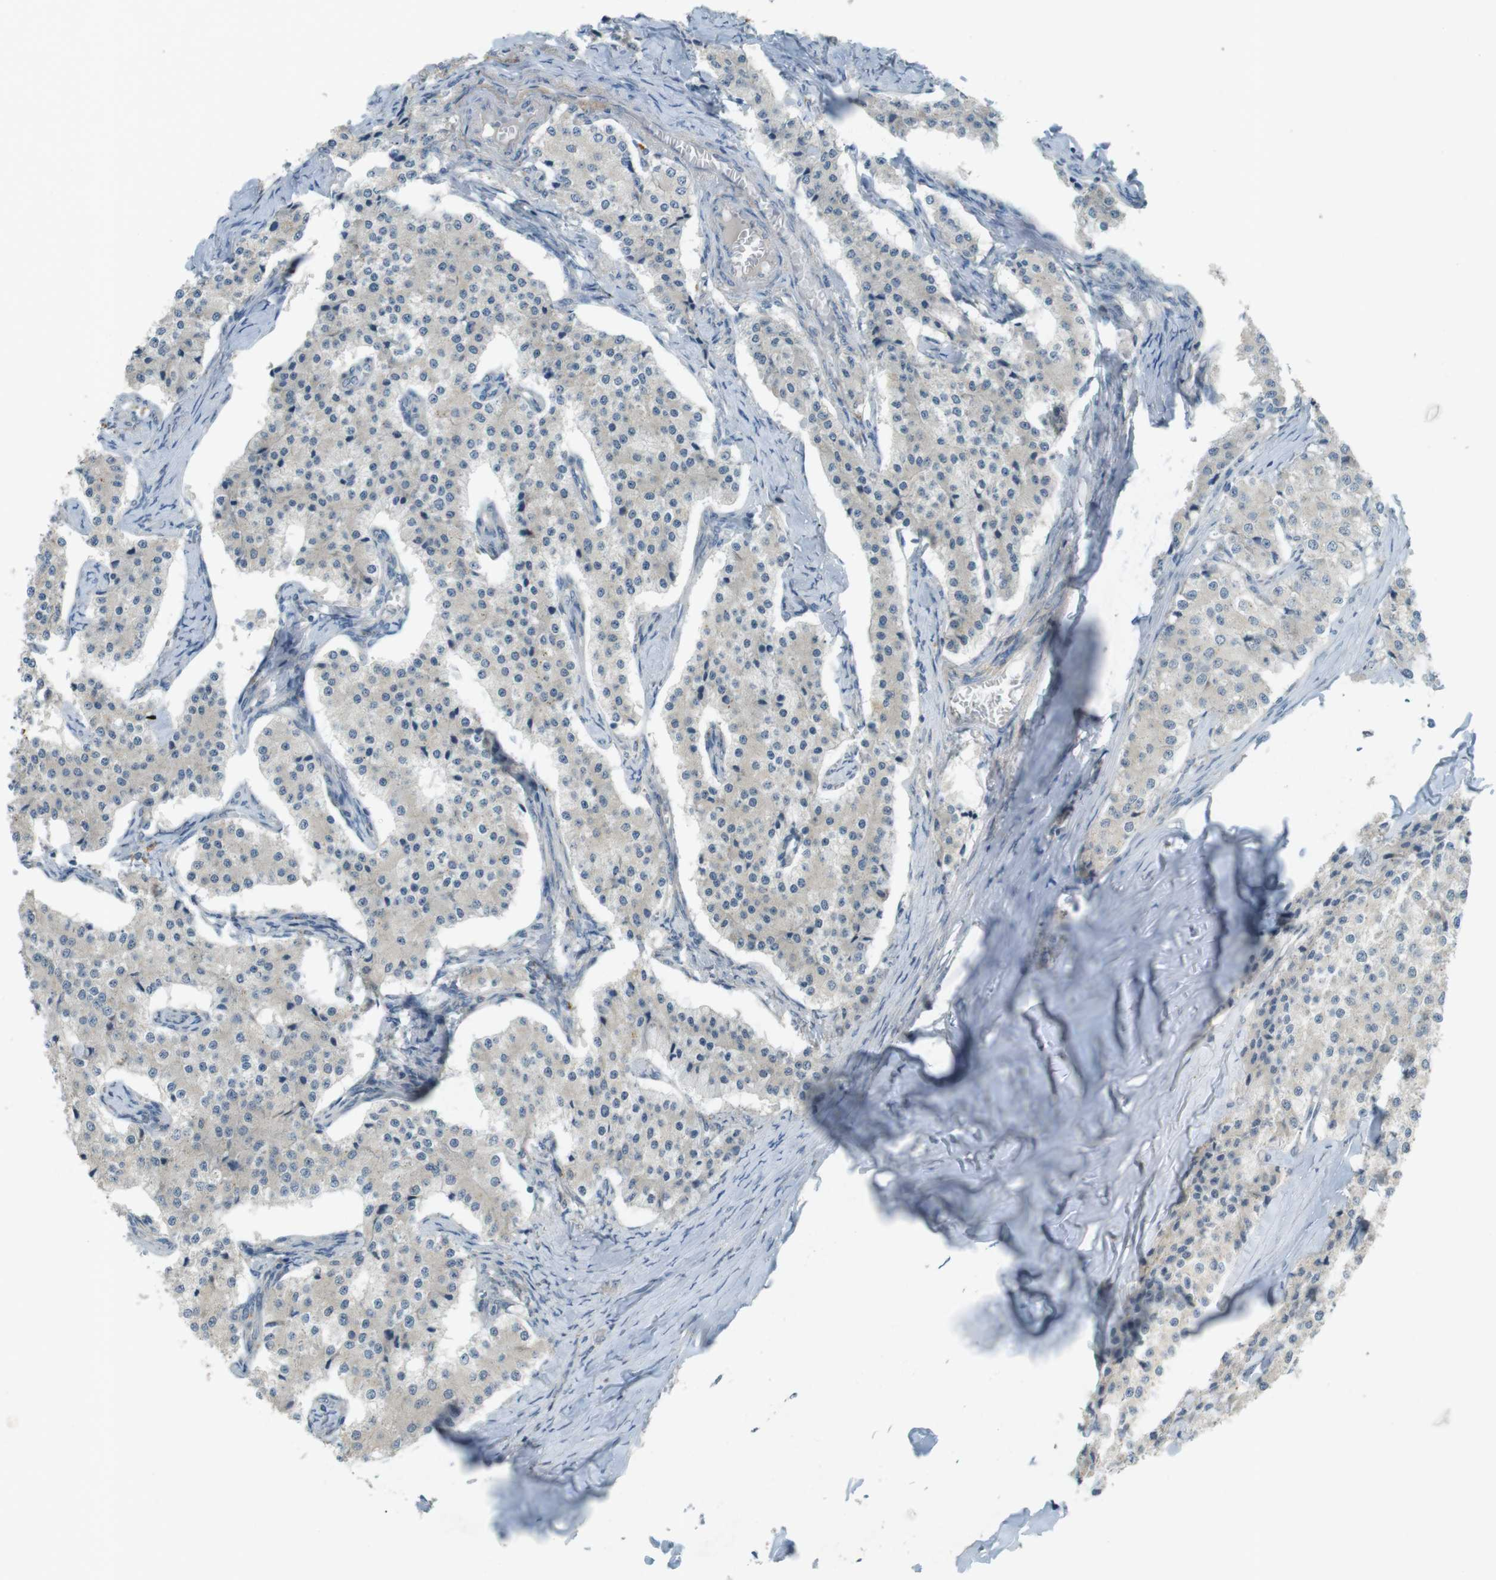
{"staining": {"intensity": "negative", "quantity": "none", "location": "none"}, "tissue": "carcinoid", "cell_type": "Tumor cells", "image_type": "cancer", "snomed": [{"axis": "morphology", "description": "Carcinoid, malignant, NOS"}, {"axis": "topography", "description": "Colon"}], "caption": "Histopathology image shows no protein positivity in tumor cells of carcinoid tissue.", "gene": "UGT8", "patient": {"sex": "female", "age": 52}}